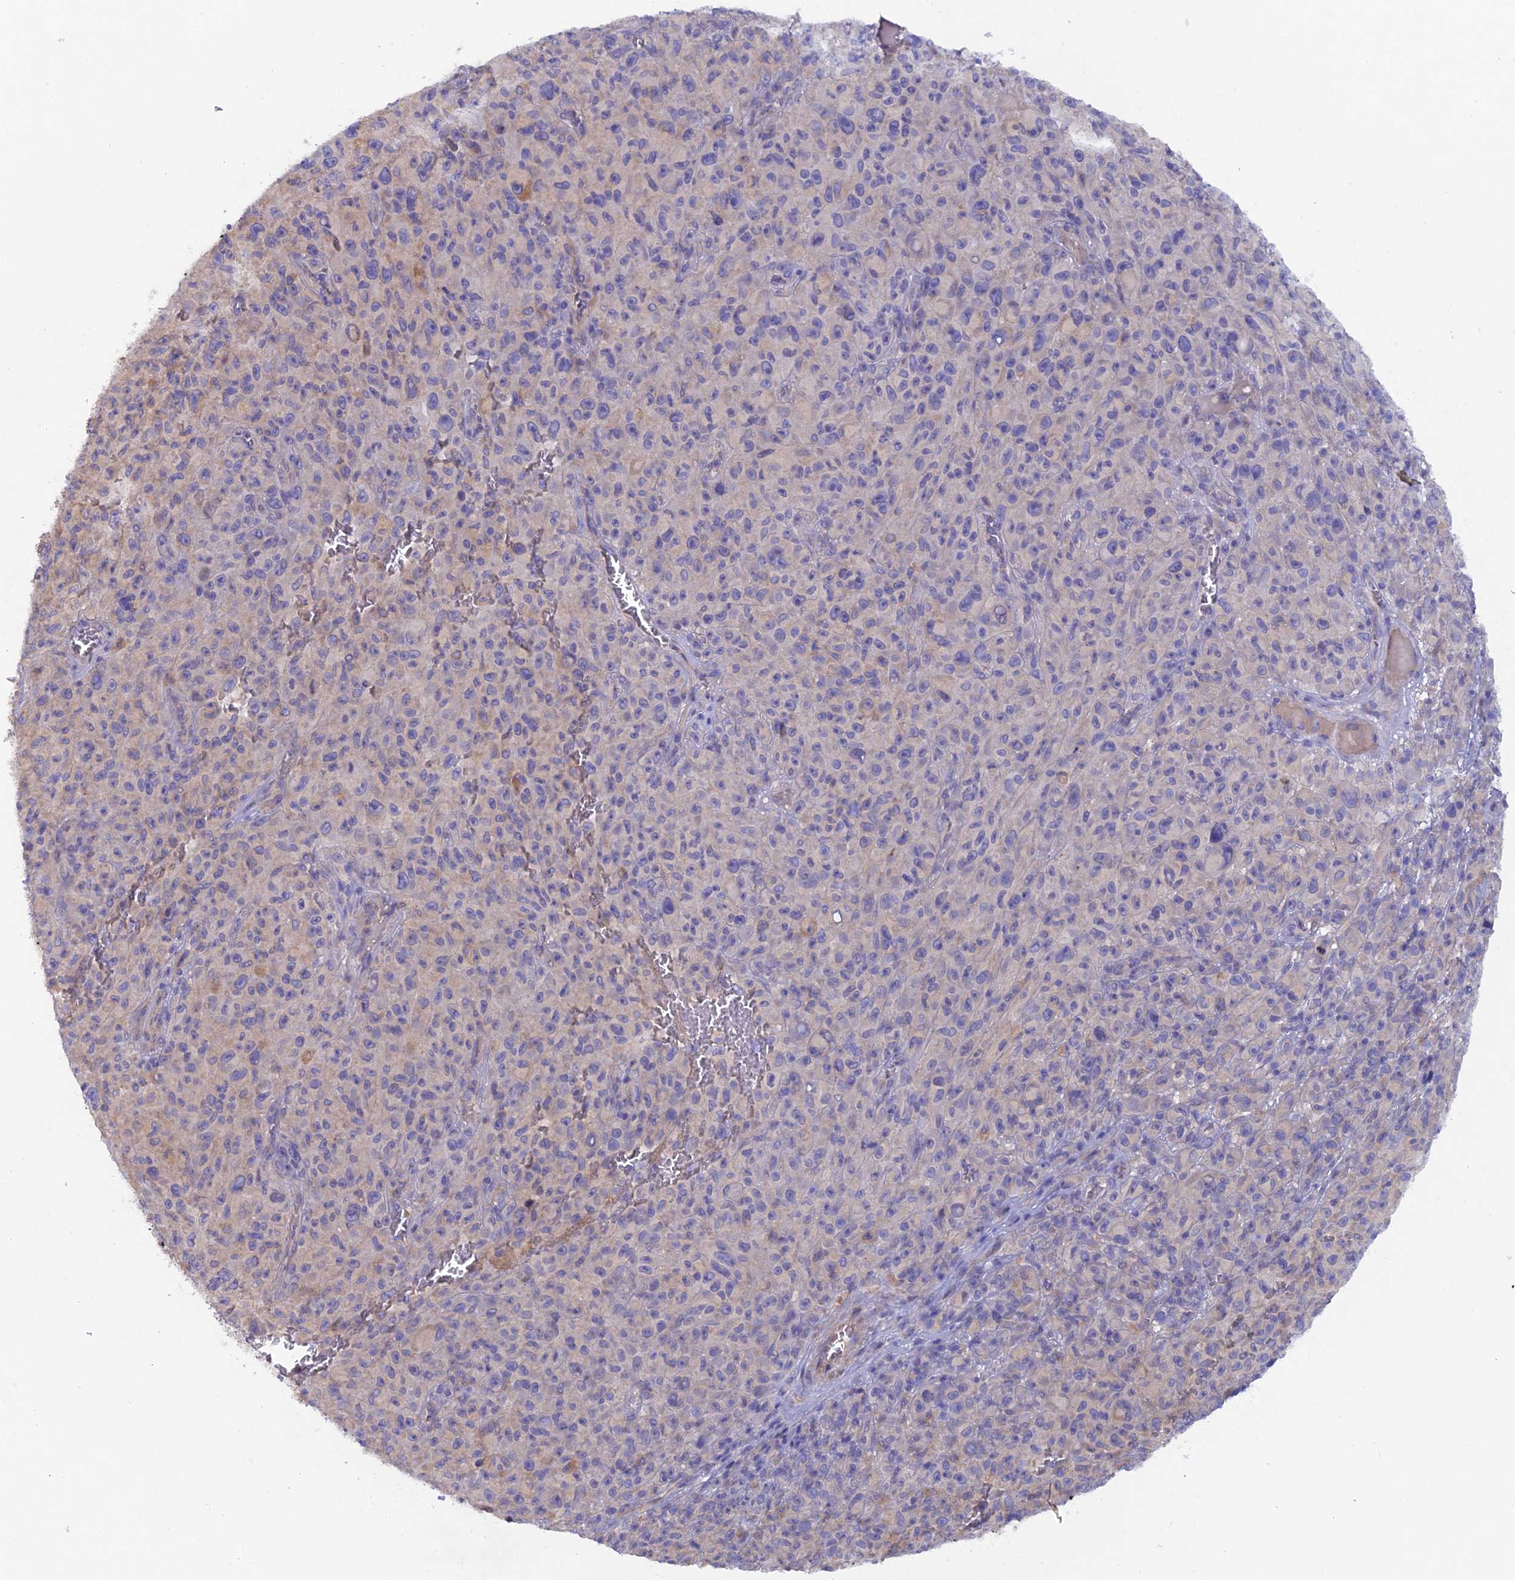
{"staining": {"intensity": "weak", "quantity": "<25%", "location": "cytoplasmic/membranous"}, "tissue": "melanoma", "cell_type": "Tumor cells", "image_type": "cancer", "snomed": [{"axis": "morphology", "description": "Malignant melanoma, NOS"}, {"axis": "topography", "description": "Skin"}], "caption": "A micrograph of human malignant melanoma is negative for staining in tumor cells.", "gene": "FZR1", "patient": {"sex": "female", "age": 82}}